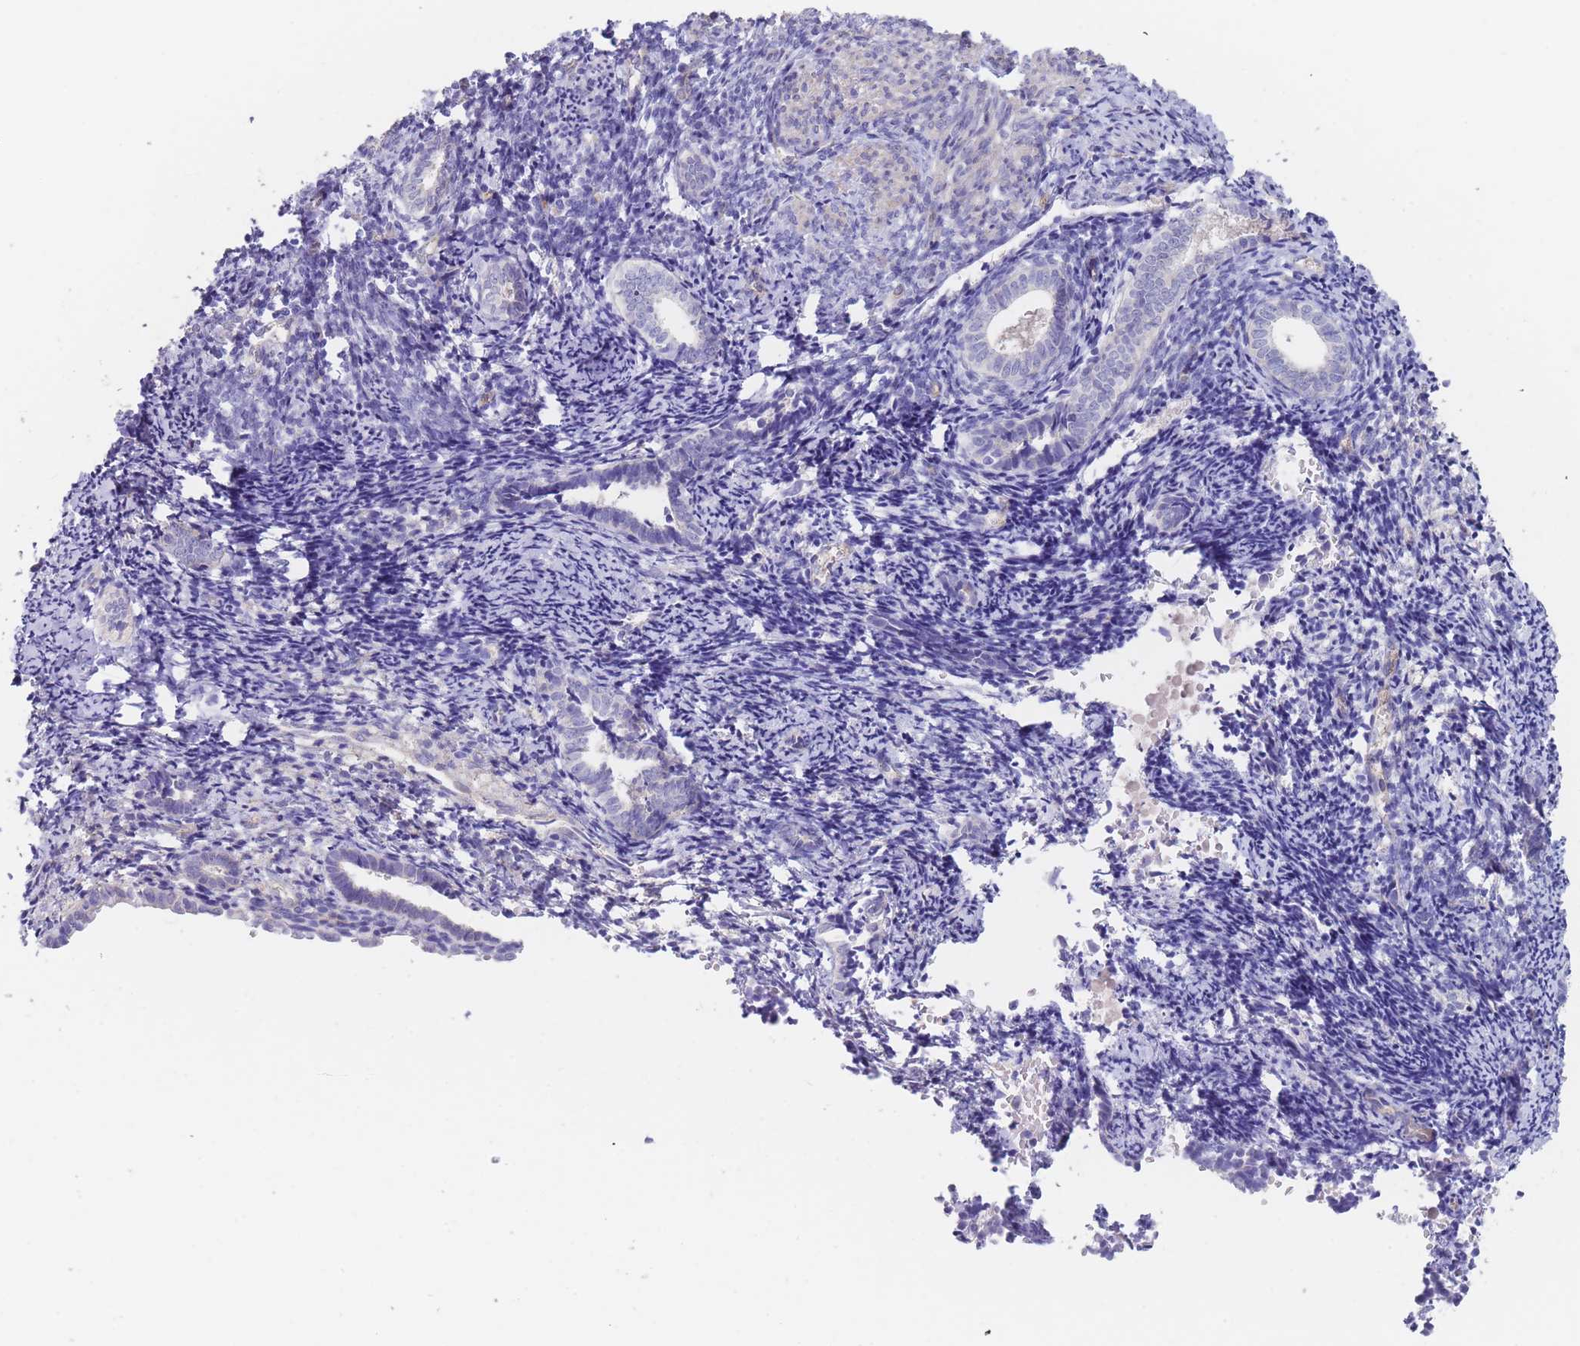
{"staining": {"intensity": "negative", "quantity": "none", "location": "none"}, "tissue": "endometrium", "cell_type": "Cells in endometrial stroma", "image_type": "normal", "snomed": [{"axis": "morphology", "description": "Normal tissue, NOS"}, {"axis": "topography", "description": "Endometrium"}], "caption": "This is a histopathology image of immunohistochemistry (IHC) staining of benign endometrium, which shows no positivity in cells in endometrial stroma. (DAB (3,3'-diaminobenzidine) IHC, high magnification).", "gene": "ZNF281", "patient": {"sex": "female", "age": 54}}